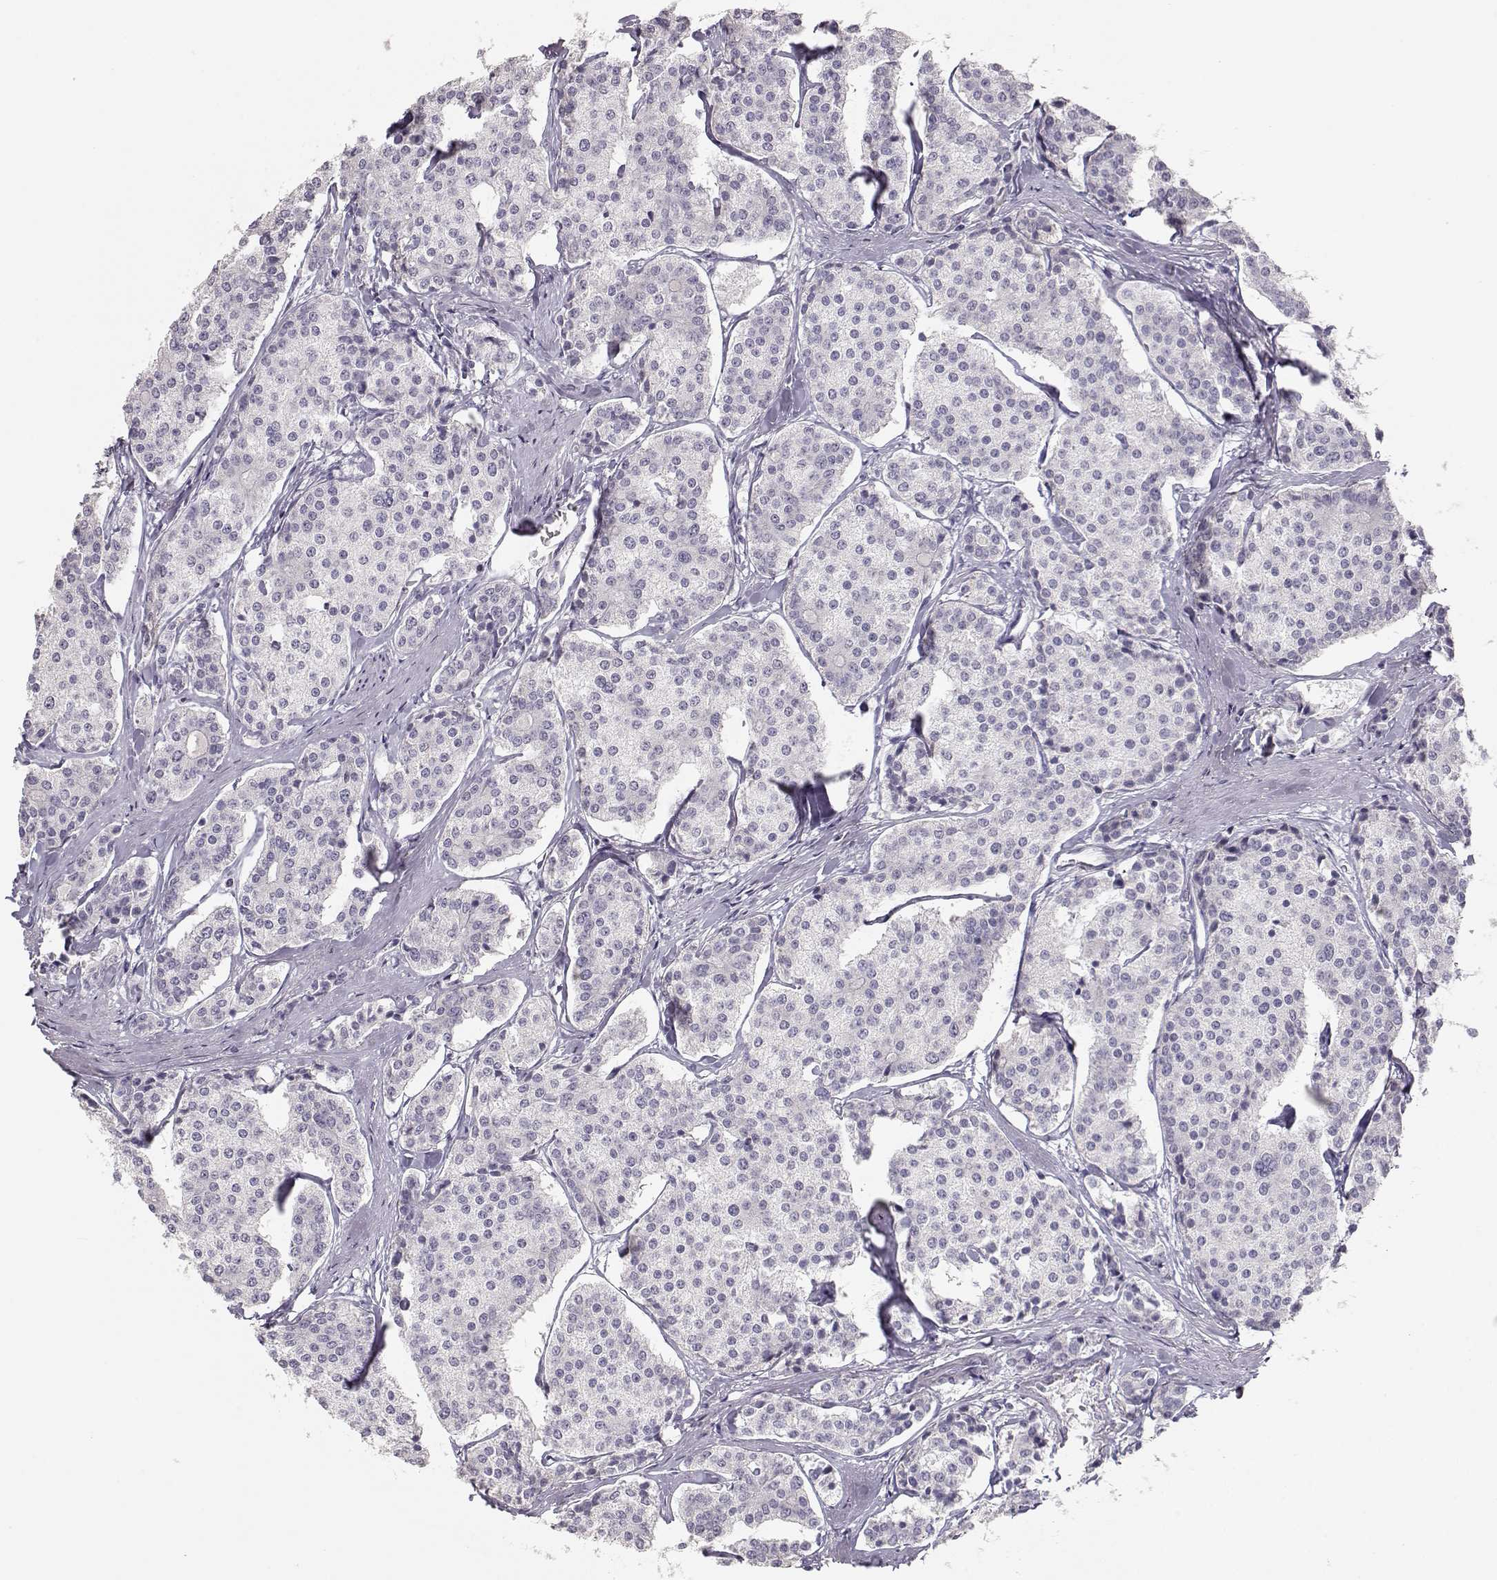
{"staining": {"intensity": "negative", "quantity": "none", "location": "none"}, "tissue": "carcinoid", "cell_type": "Tumor cells", "image_type": "cancer", "snomed": [{"axis": "morphology", "description": "Carcinoid, malignant, NOS"}, {"axis": "topography", "description": "Small intestine"}], "caption": "The immunohistochemistry (IHC) photomicrograph has no significant expression in tumor cells of carcinoid tissue.", "gene": "TKTL1", "patient": {"sex": "female", "age": 65}}